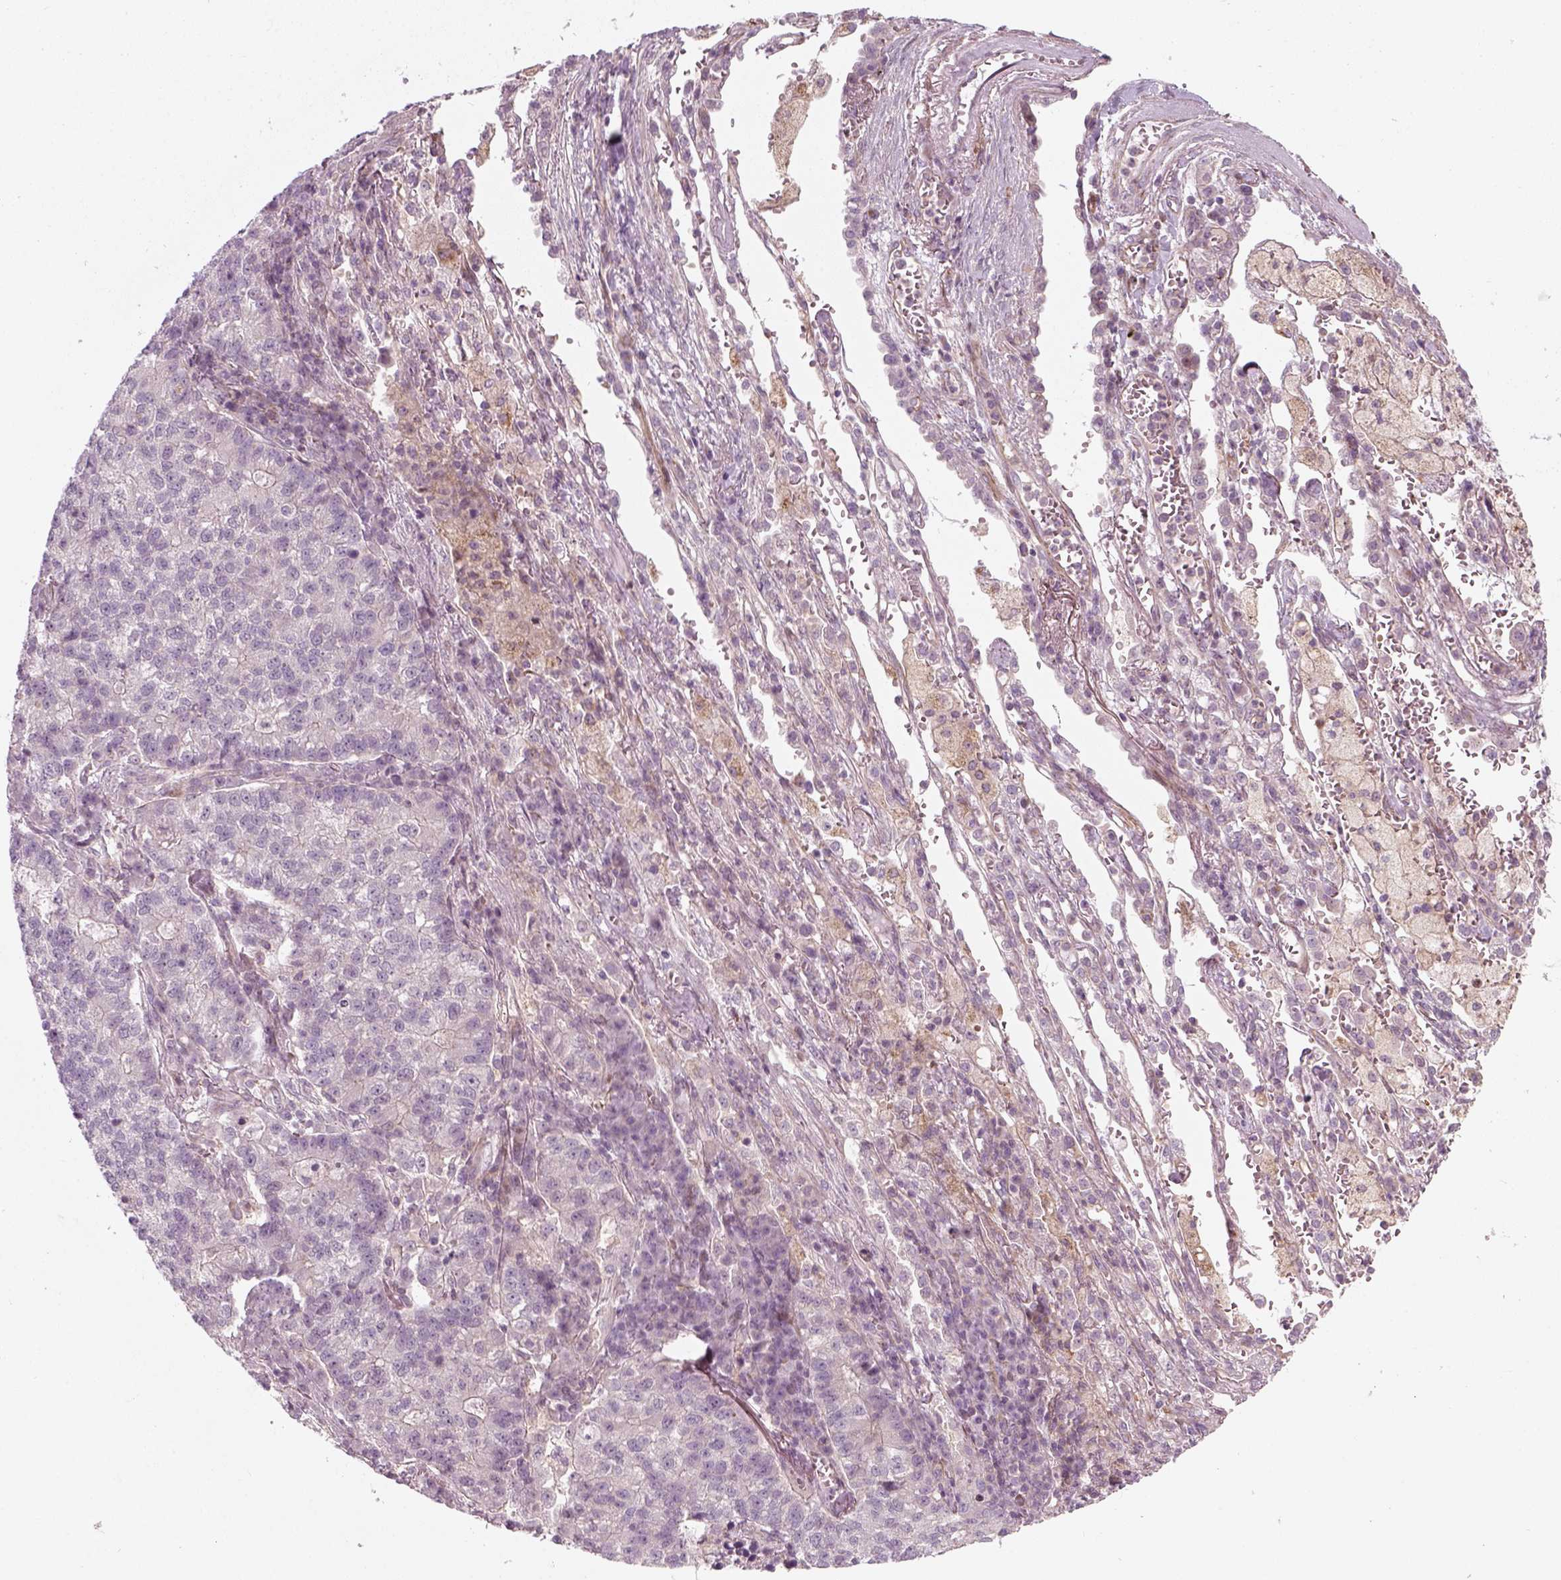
{"staining": {"intensity": "negative", "quantity": "none", "location": "none"}, "tissue": "lung cancer", "cell_type": "Tumor cells", "image_type": "cancer", "snomed": [{"axis": "morphology", "description": "Adenocarcinoma, NOS"}, {"axis": "topography", "description": "Lung"}], "caption": "Immunohistochemistry image of lung cancer (adenocarcinoma) stained for a protein (brown), which displays no staining in tumor cells. The staining was performed using DAB (3,3'-diaminobenzidine) to visualize the protein expression in brown, while the nuclei were stained in blue with hematoxylin (Magnification: 20x).", "gene": "DNASE1L1", "patient": {"sex": "male", "age": 57}}